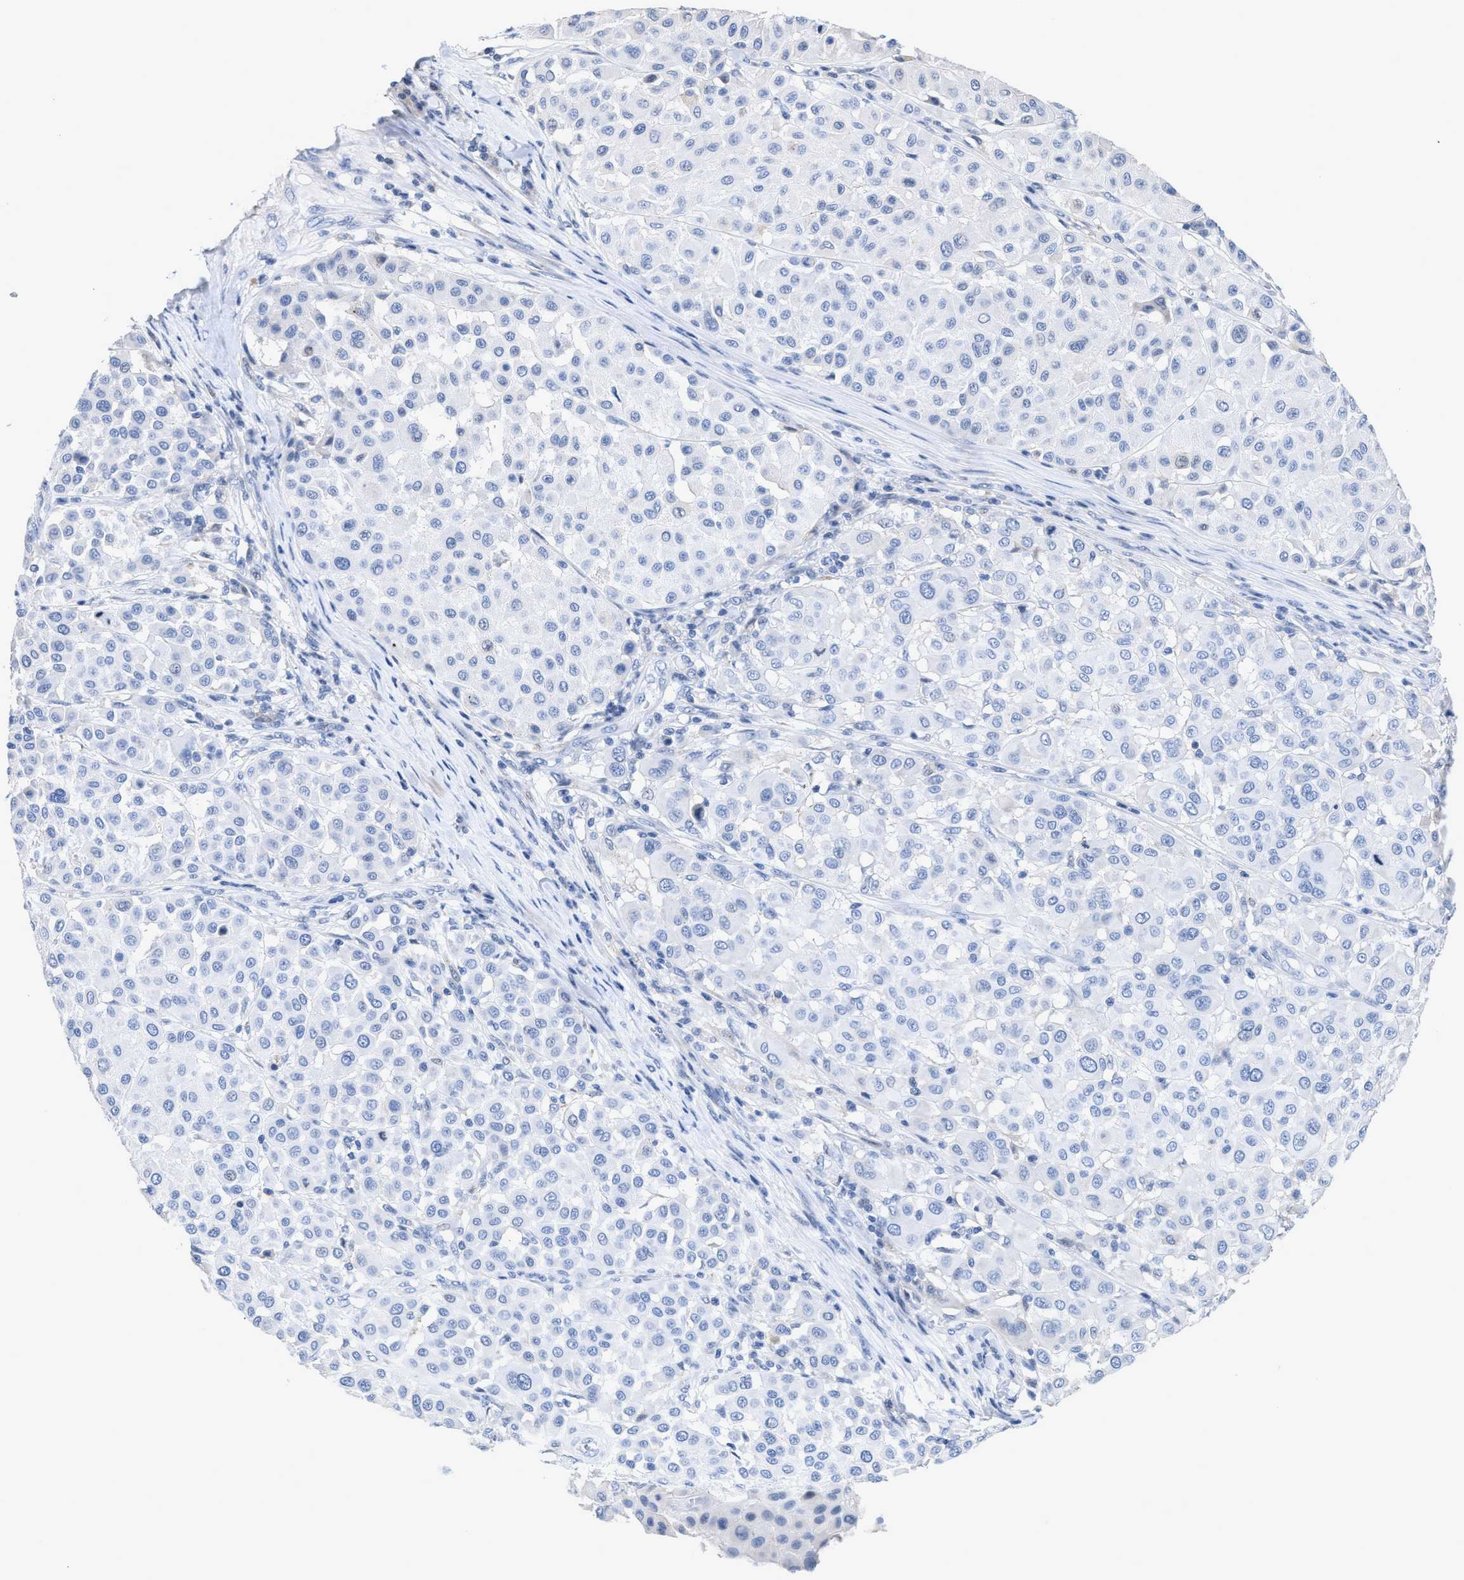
{"staining": {"intensity": "negative", "quantity": "none", "location": "none"}, "tissue": "melanoma", "cell_type": "Tumor cells", "image_type": "cancer", "snomed": [{"axis": "morphology", "description": "Malignant melanoma, Metastatic site"}, {"axis": "topography", "description": "Soft tissue"}], "caption": "The immunohistochemistry (IHC) photomicrograph has no significant expression in tumor cells of melanoma tissue.", "gene": "CRYM", "patient": {"sex": "male", "age": 41}}